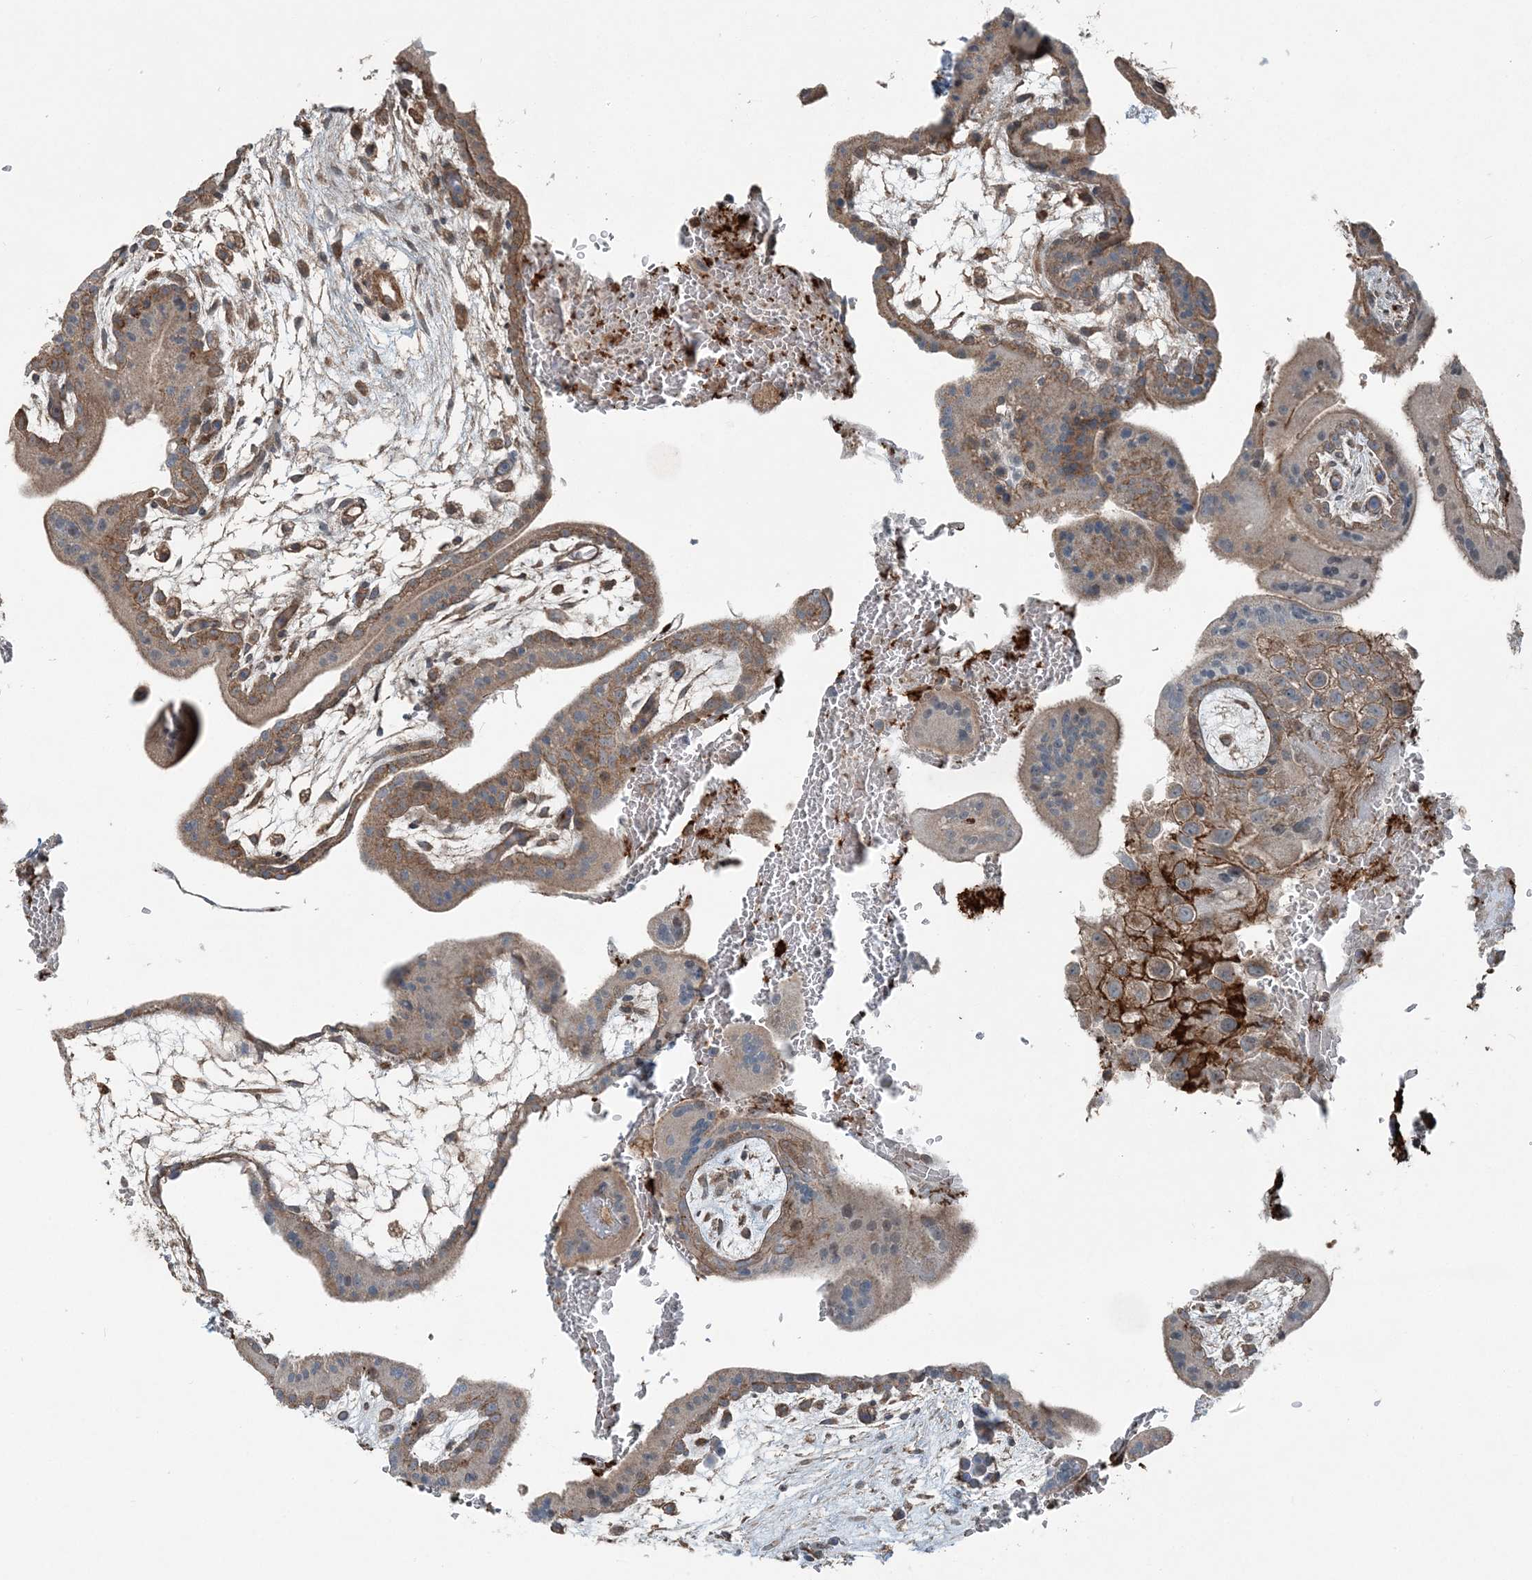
{"staining": {"intensity": "weak", "quantity": ">75%", "location": "cytoplasmic/membranous"}, "tissue": "placenta", "cell_type": "Decidual cells", "image_type": "normal", "snomed": [{"axis": "morphology", "description": "Normal tissue, NOS"}, {"axis": "topography", "description": "Placenta"}], "caption": "Placenta stained for a protein (brown) displays weak cytoplasmic/membranous positive positivity in about >75% of decidual cells.", "gene": "KY", "patient": {"sex": "female", "age": 35}}